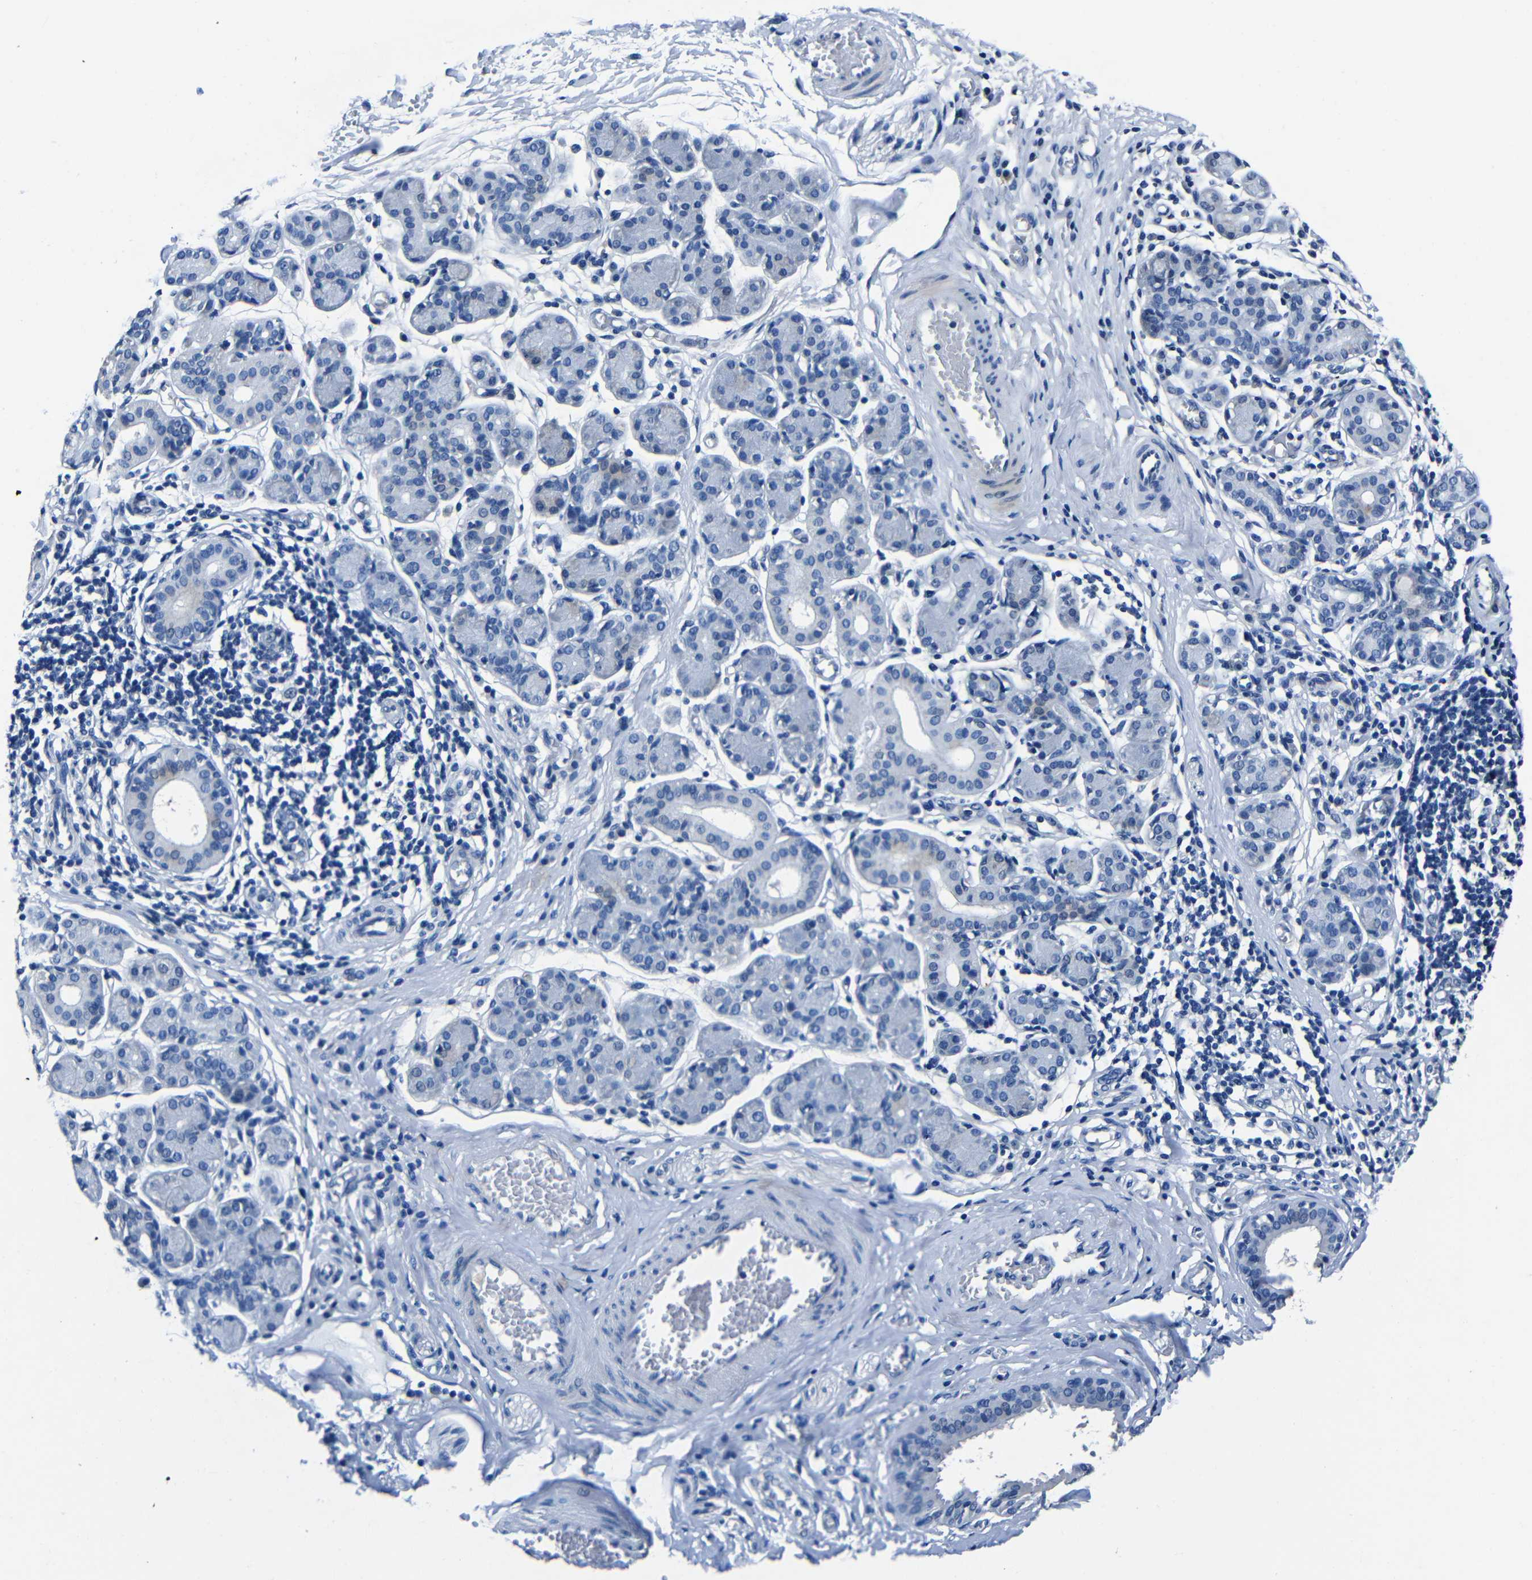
{"staining": {"intensity": "negative", "quantity": "none", "location": "none"}, "tissue": "salivary gland", "cell_type": "Glandular cells", "image_type": "normal", "snomed": [{"axis": "morphology", "description": "Normal tissue, NOS"}, {"axis": "morphology", "description": "Inflammation, NOS"}, {"axis": "topography", "description": "Lymph node"}, {"axis": "topography", "description": "Salivary gland"}], "caption": "This image is of unremarkable salivary gland stained with immunohistochemistry to label a protein in brown with the nuclei are counter-stained blue. There is no expression in glandular cells.", "gene": "NCMAP", "patient": {"sex": "male", "age": 3}}